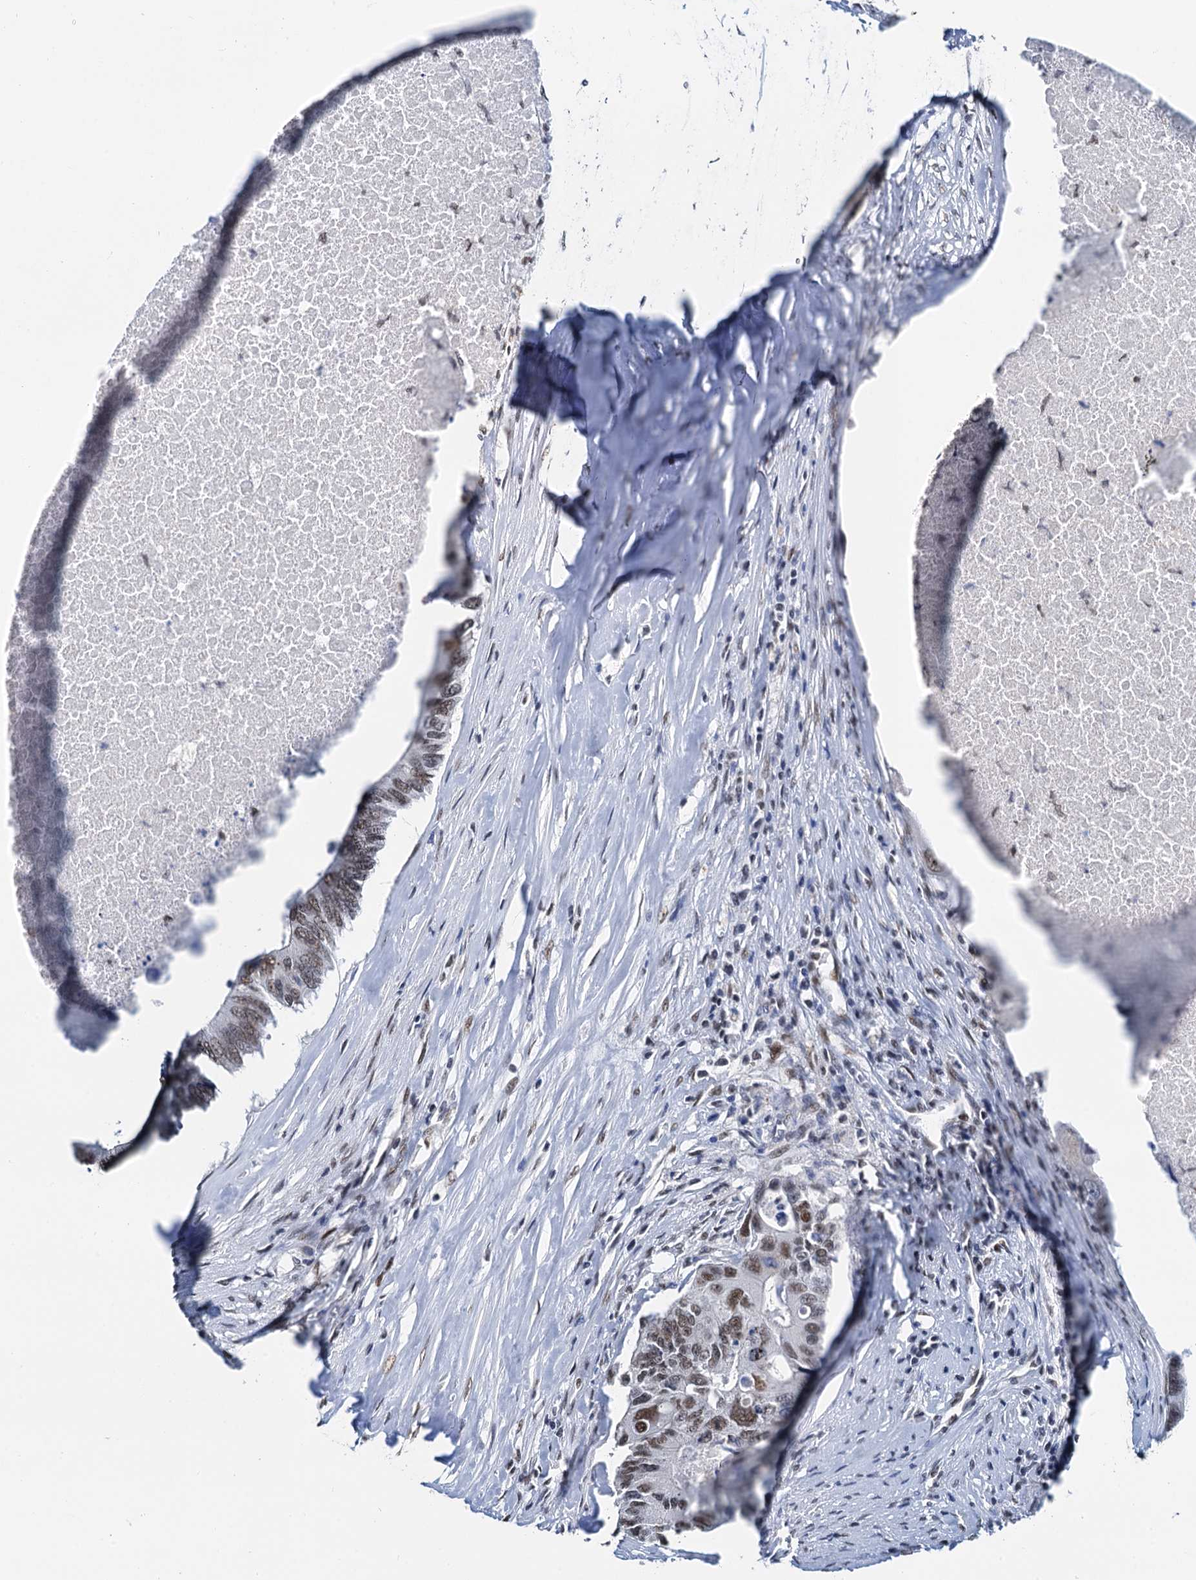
{"staining": {"intensity": "moderate", "quantity": ">75%", "location": "nuclear"}, "tissue": "colorectal cancer", "cell_type": "Tumor cells", "image_type": "cancer", "snomed": [{"axis": "morphology", "description": "Adenocarcinoma, NOS"}, {"axis": "topography", "description": "Colon"}], "caption": "Immunohistochemical staining of human colorectal cancer (adenocarcinoma) displays moderate nuclear protein staining in approximately >75% of tumor cells.", "gene": "SLTM", "patient": {"sex": "male", "age": 71}}